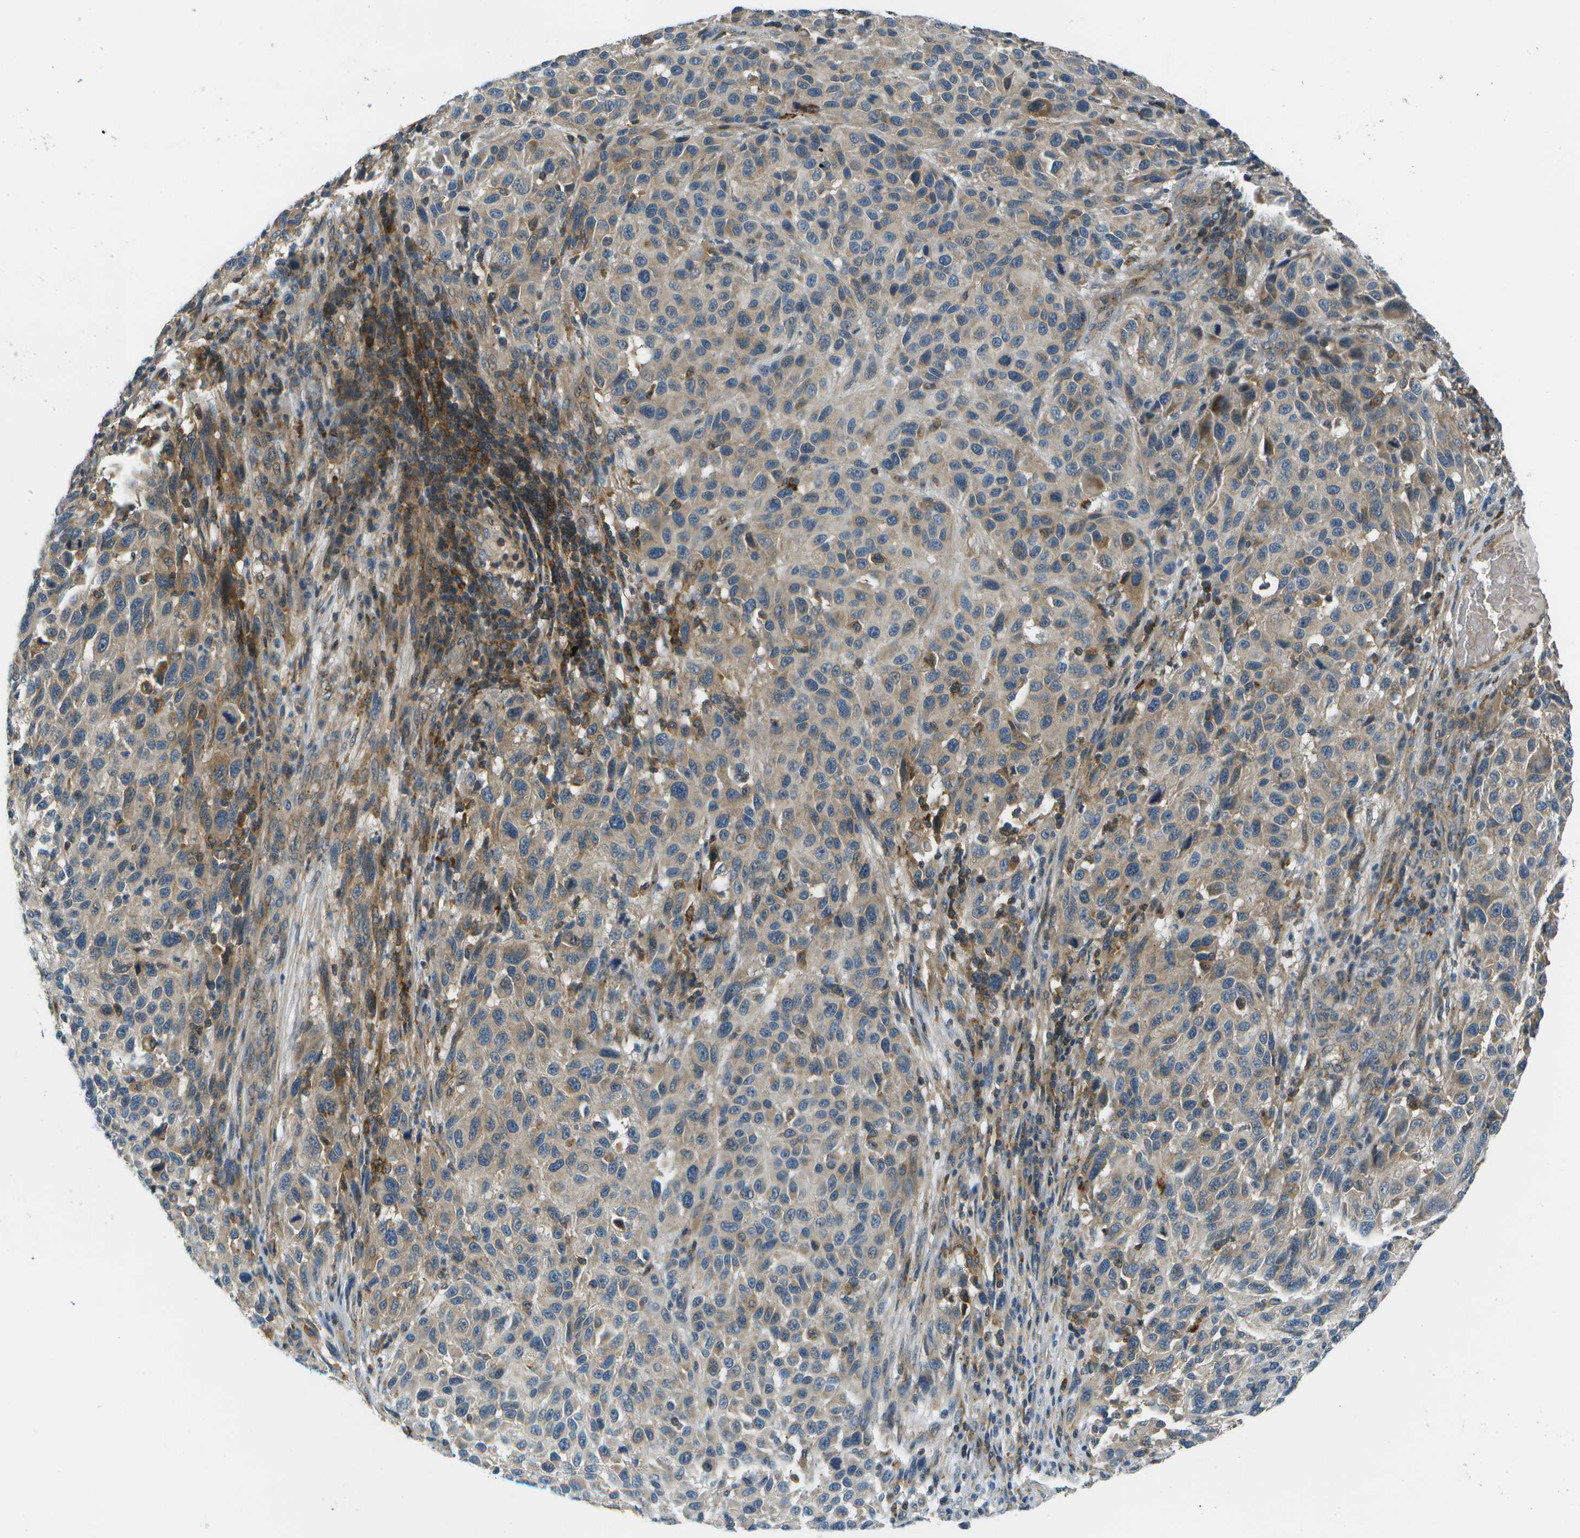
{"staining": {"intensity": "weak", "quantity": "25%-75%", "location": "cytoplasmic/membranous"}, "tissue": "melanoma", "cell_type": "Tumor cells", "image_type": "cancer", "snomed": [{"axis": "morphology", "description": "Malignant melanoma, Metastatic site"}, {"axis": "topography", "description": "Lymph node"}], "caption": "Human melanoma stained with a protein marker demonstrates weak staining in tumor cells.", "gene": "CTIF", "patient": {"sex": "male", "age": 61}}